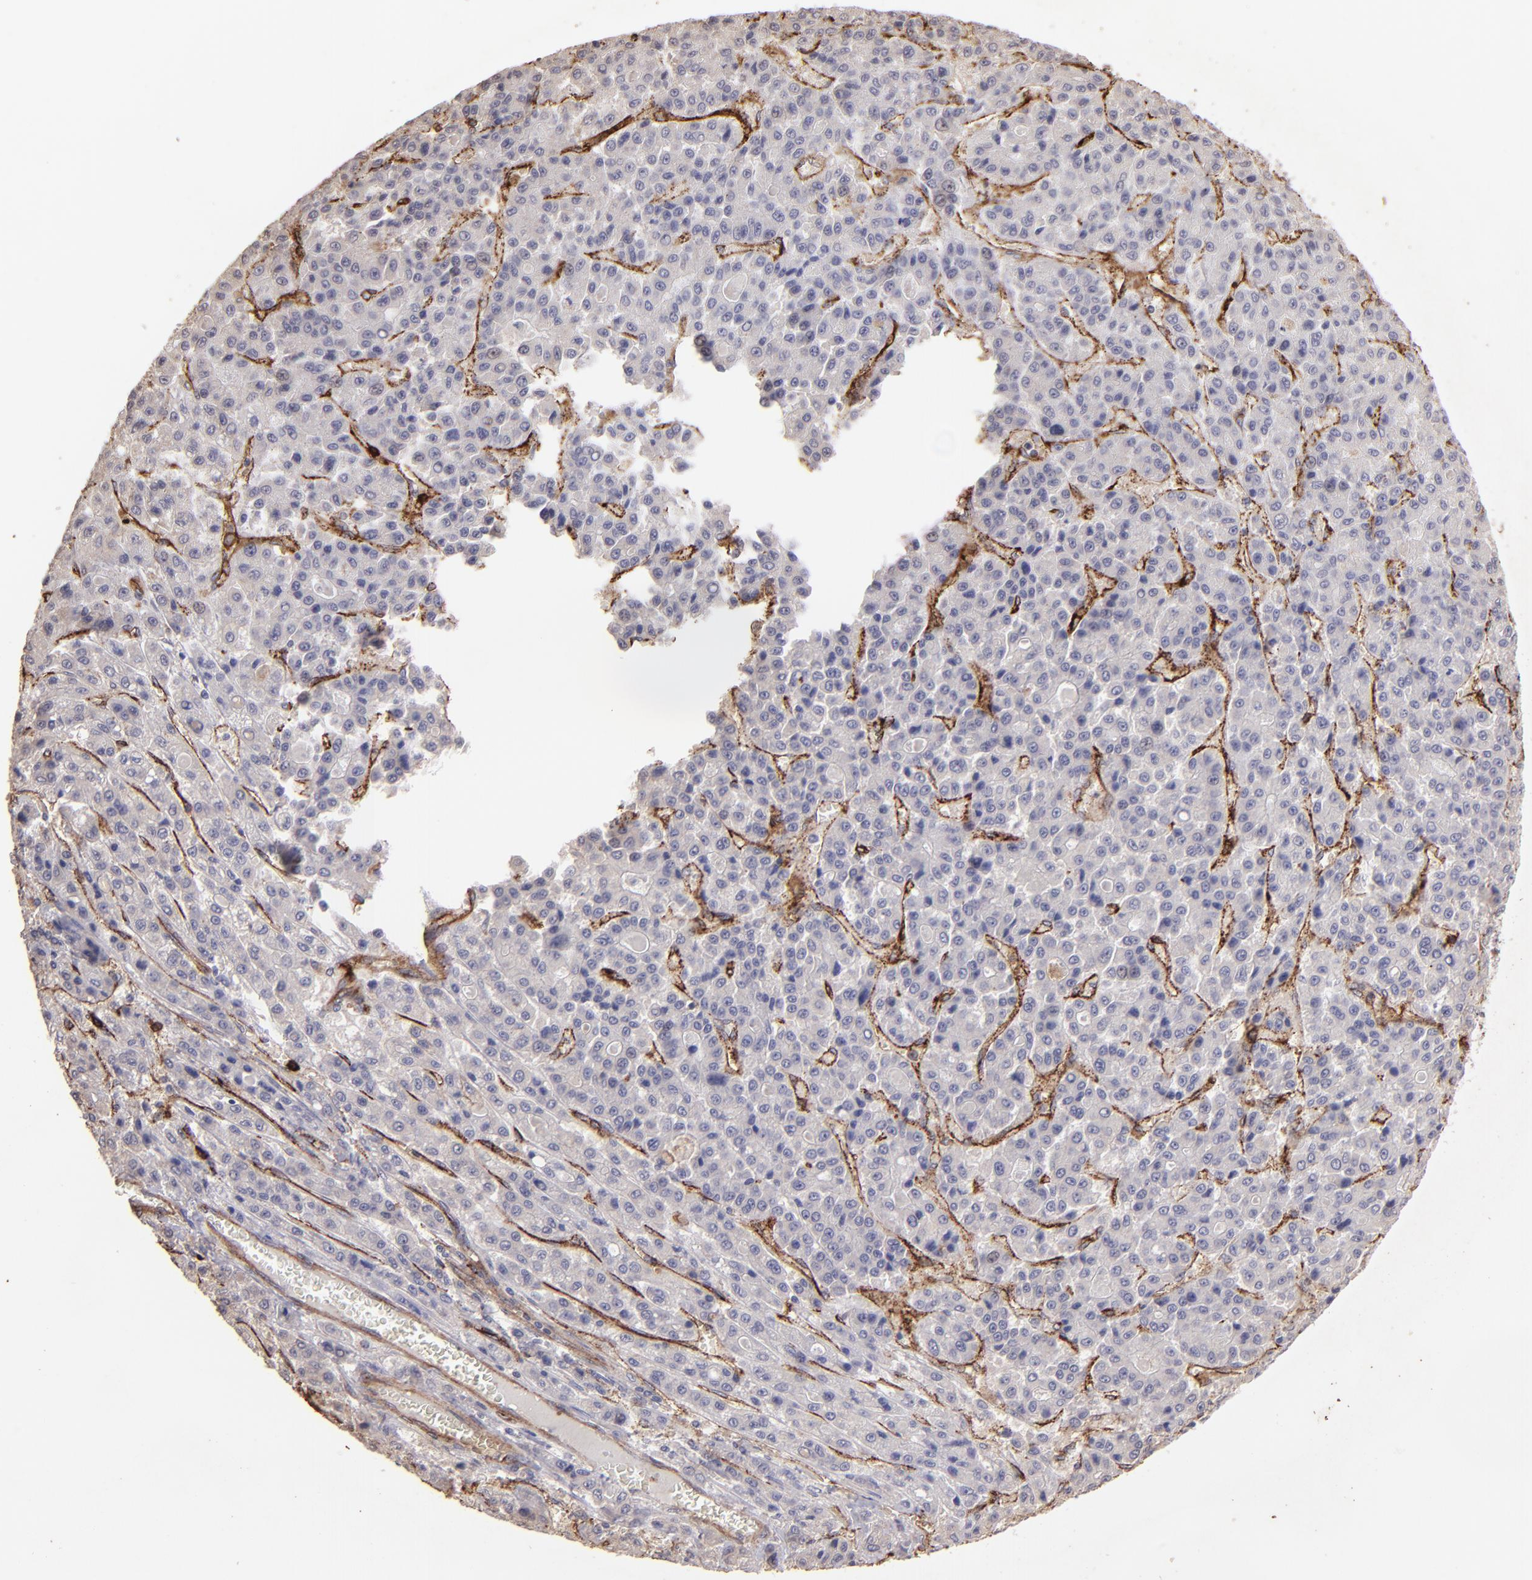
{"staining": {"intensity": "negative", "quantity": "none", "location": "none"}, "tissue": "liver cancer", "cell_type": "Tumor cells", "image_type": "cancer", "snomed": [{"axis": "morphology", "description": "Carcinoma, Hepatocellular, NOS"}, {"axis": "topography", "description": "Liver"}], "caption": "A micrograph of human liver hepatocellular carcinoma is negative for staining in tumor cells.", "gene": "DYSF", "patient": {"sex": "male", "age": 70}}